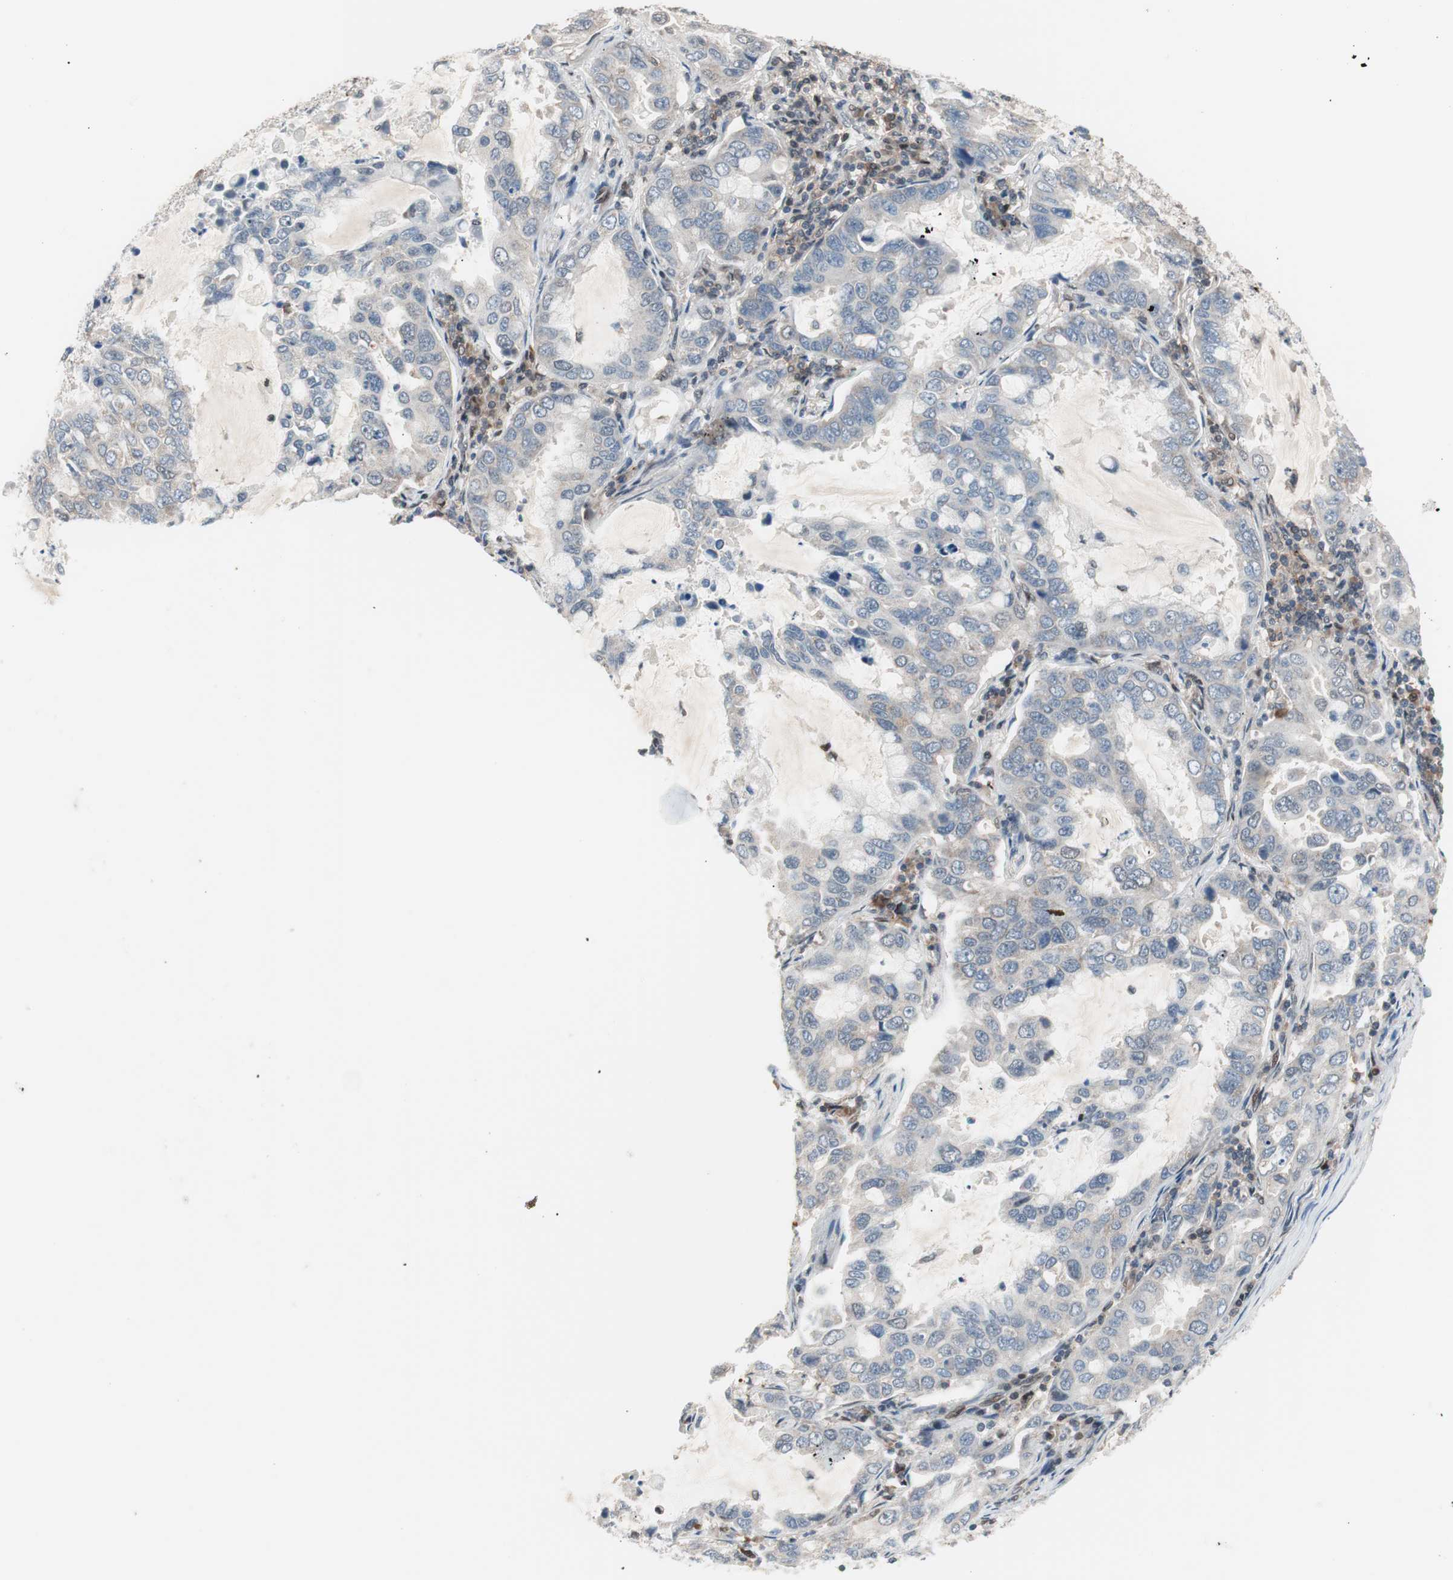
{"staining": {"intensity": "weak", "quantity": "<25%", "location": "cytoplasmic/membranous"}, "tissue": "lung cancer", "cell_type": "Tumor cells", "image_type": "cancer", "snomed": [{"axis": "morphology", "description": "Adenocarcinoma, NOS"}, {"axis": "topography", "description": "Lung"}], "caption": "The IHC photomicrograph has no significant positivity in tumor cells of adenocarcinoma (lung) tissue.", "gene": "POLH", "patient": {"sex": "male", "age": 64}}